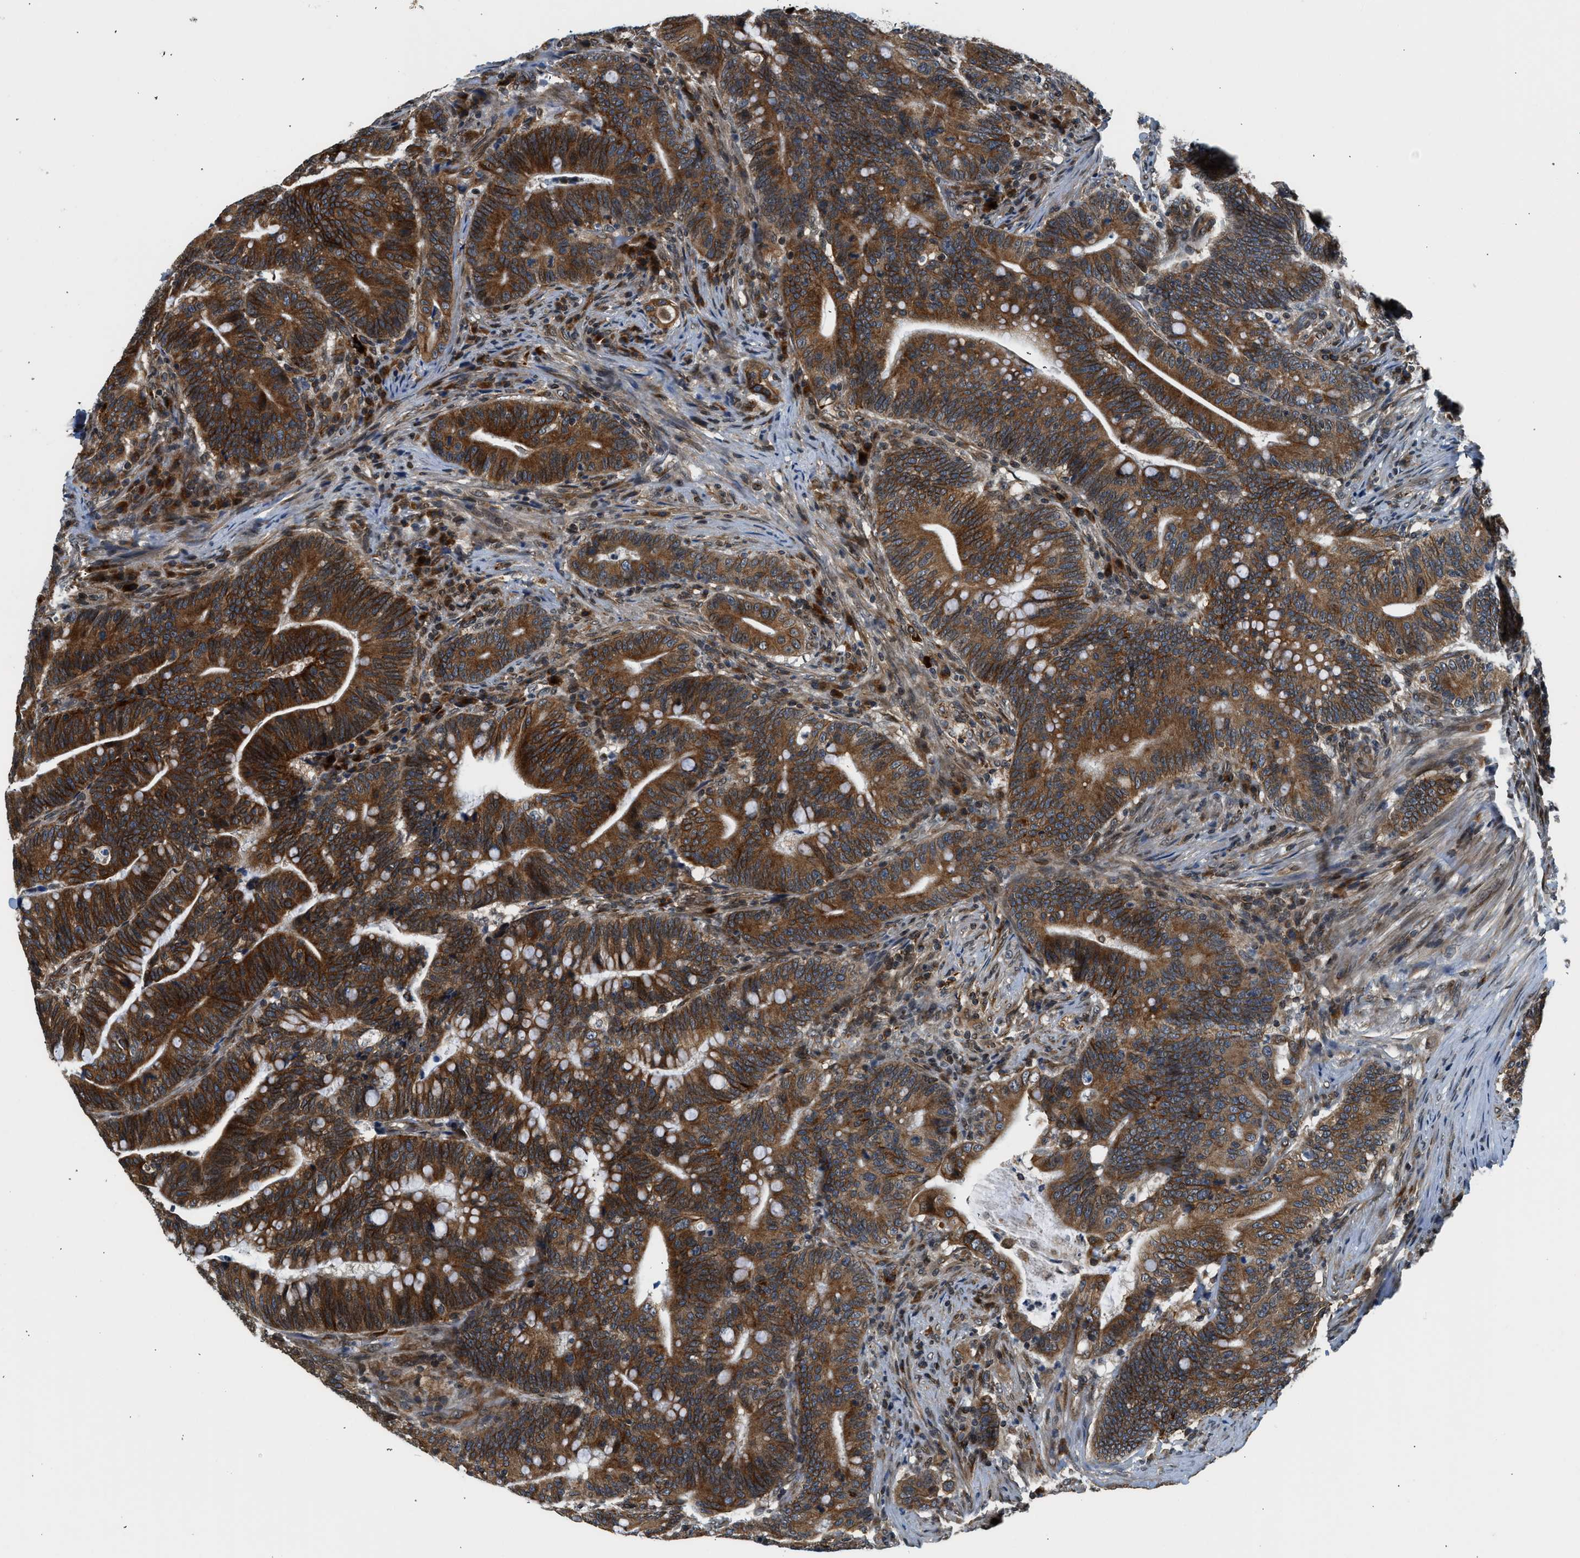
{"staining": {"intensity": "strong", "quantity": ">75%", "location": "cytoplasmic/membranous"}, "tissue": "colorectal cancer", "cell_type": "Tumor cells", "image_type": "cancer", "snomed": [{"axis": "morphology", "description": "Normal tissue, NOS"}, {"axis": "morphology", "description": "Adenocarcinoma, NOS"}, {"axis": "topography", "description": "Colon"}], "caption": "High-power microscopy captured an immunohistochemistry histopathology image of colorectal cancer, revealing strong cytoplasmic/membranous positivity in approximately >75% of tumor cells.", "gene": "RETREG3", "patient": {"sex": "female", "age": 66}}